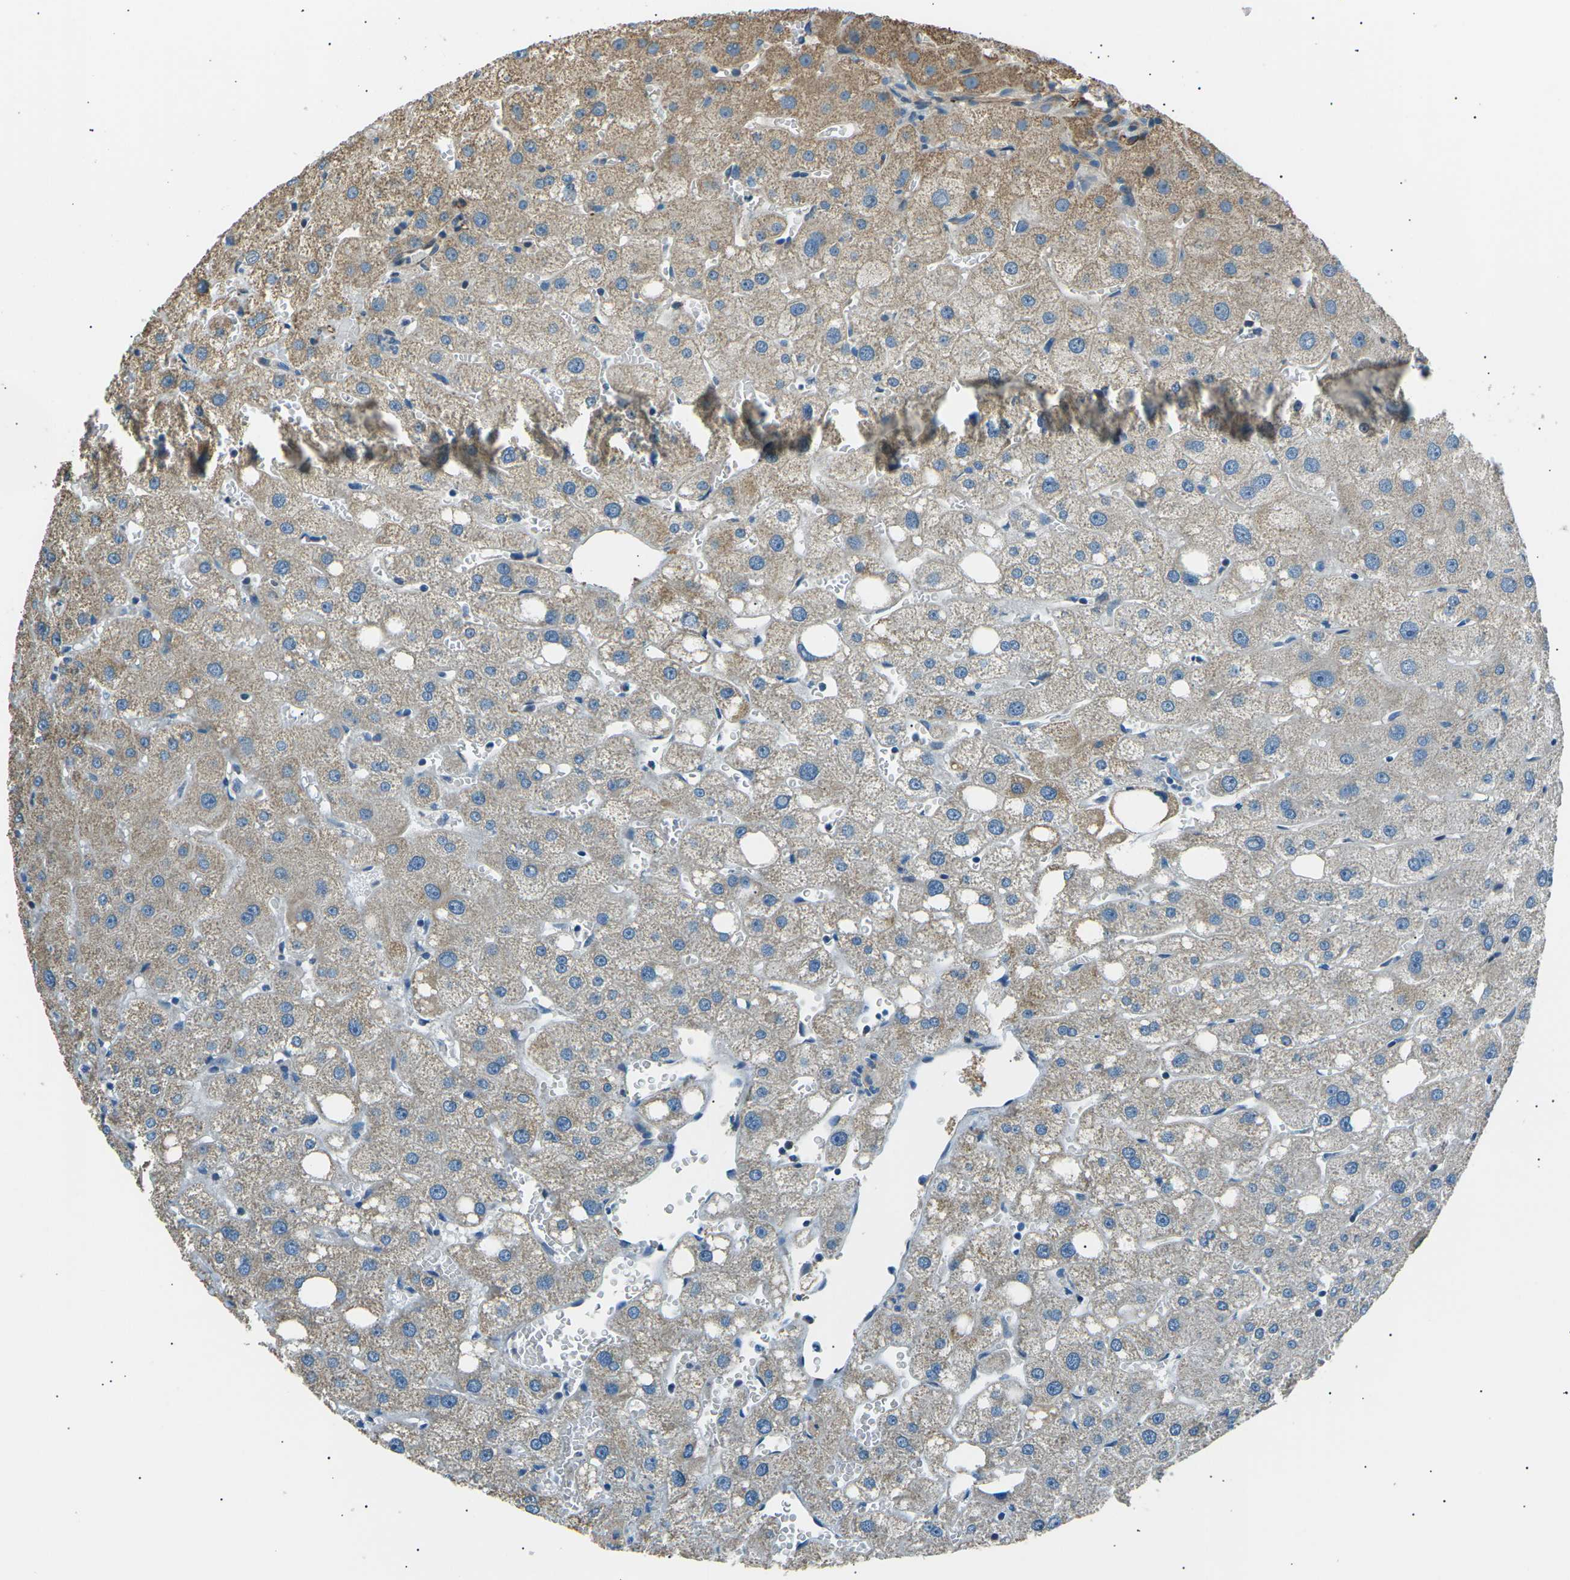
{"staining": {"intensity": "negative", "quantity": "none", "location": "none"}, "tissue": "liver", "cell_type": "Cholangiocytes", "image_type": "normal", "snomed": [{"axis": "morphology", "description": "Normal tissue, NOS"}, {"axis": "topography", "description": "Liver"}], "caption": "There is no significant expression in cholangiocytes of liver. (DAB IHC, high magnification).", "gene": "SLK", "patient": {"sex": "male", "age": 73}}